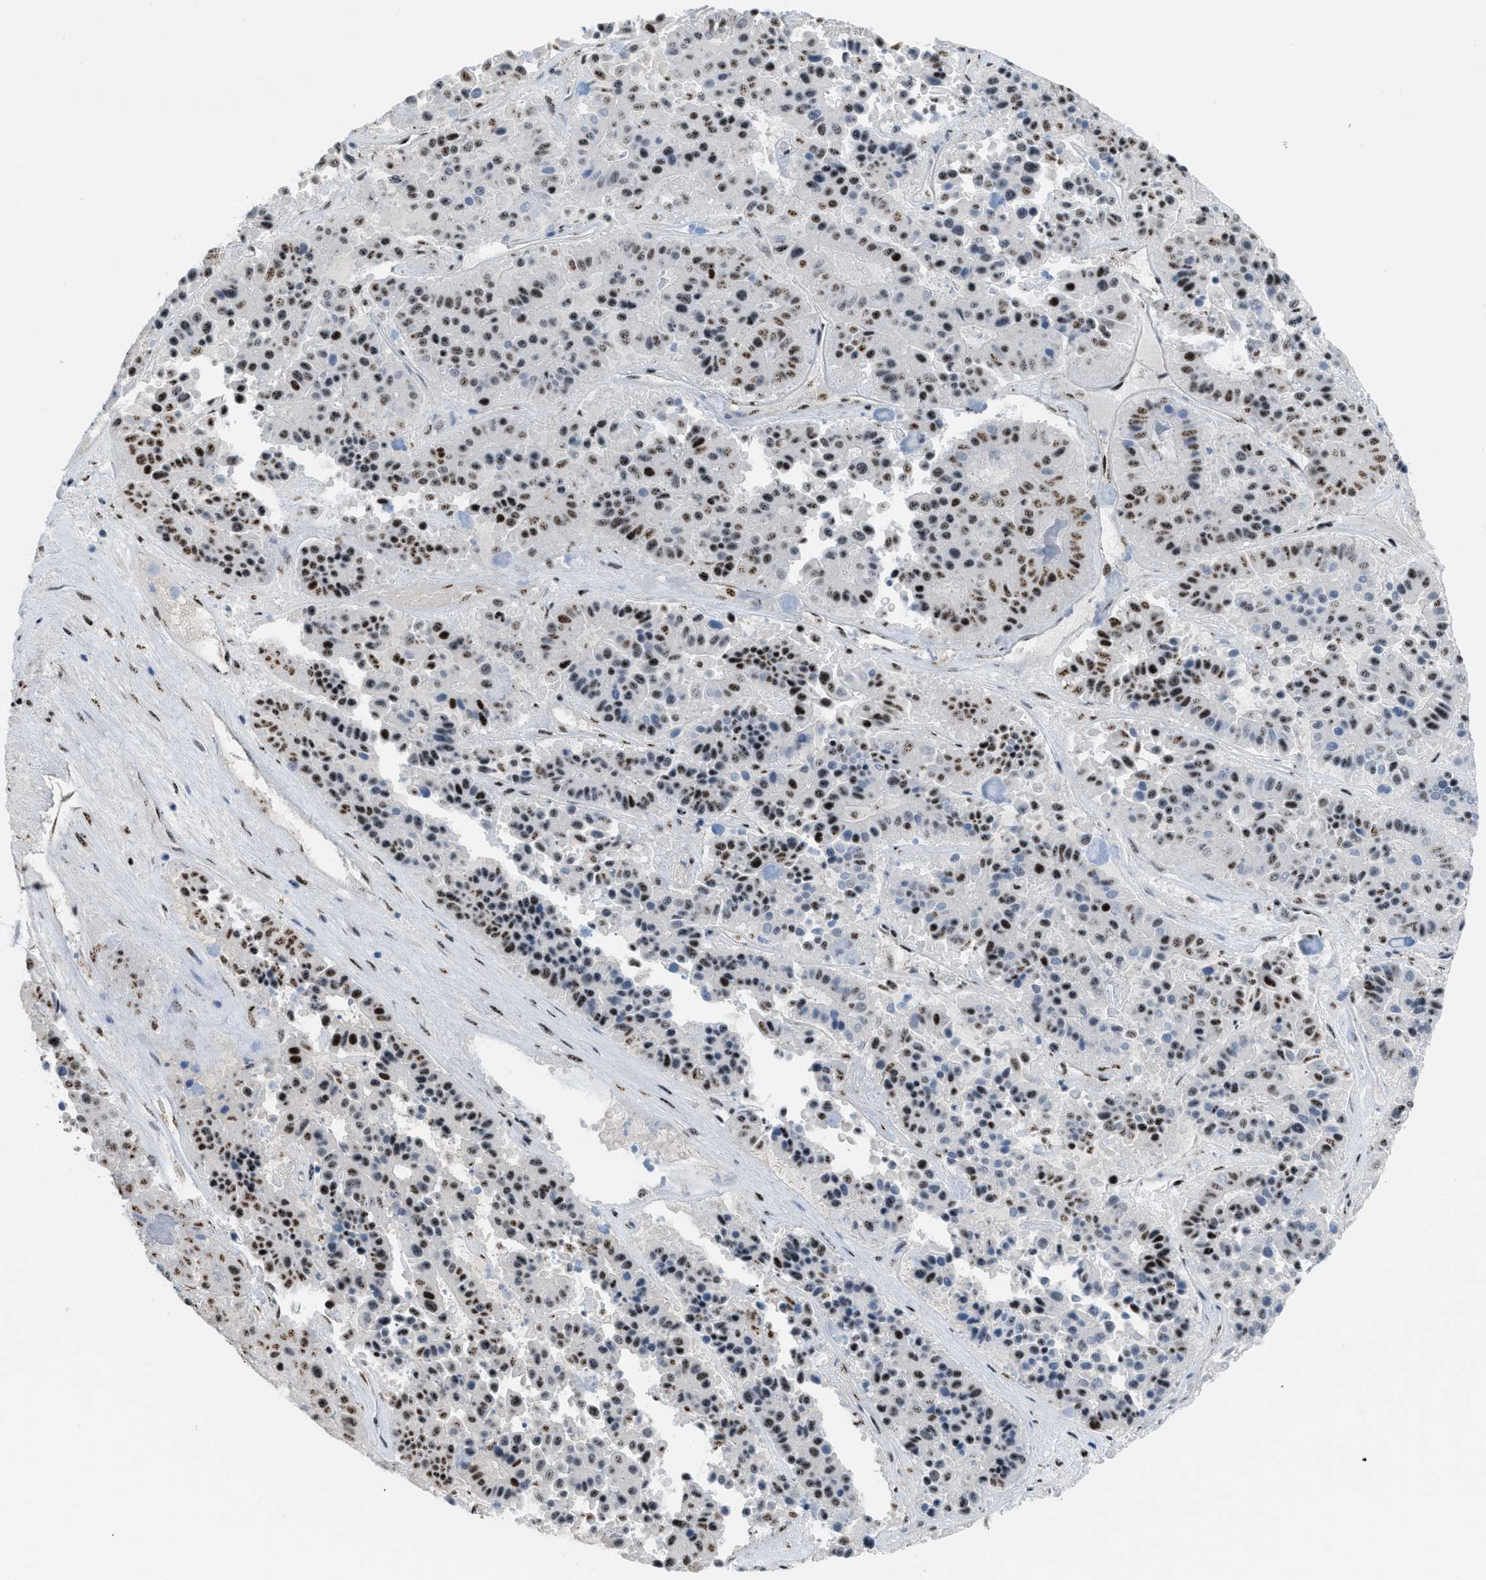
{"staining": {"intensity": "moderate", "quantity": ">75%", "location": "nuclear"}, "tissue": "pancreatic cancer", "cell_type": "Tumor cells", "image_type": "cancer", "snomed": [{"axis": "morphology", "description": "Adenocarcinoma, NOS"}, {"axis": "topography", "description": "Pancreas"}], "caption": "Immunohistochemistry (IHC) micrograph of neoplastic tissue: adenocarcinoma (pancreatic) stained using immunohistochemistry (IHC) displays medium levels of moderate protein expression localized specifically in the nuclear of tumor cells, appearing as a nuclear brown color.", "gene": "CDR2", "patient": {"sex": "male", "age": 50}}